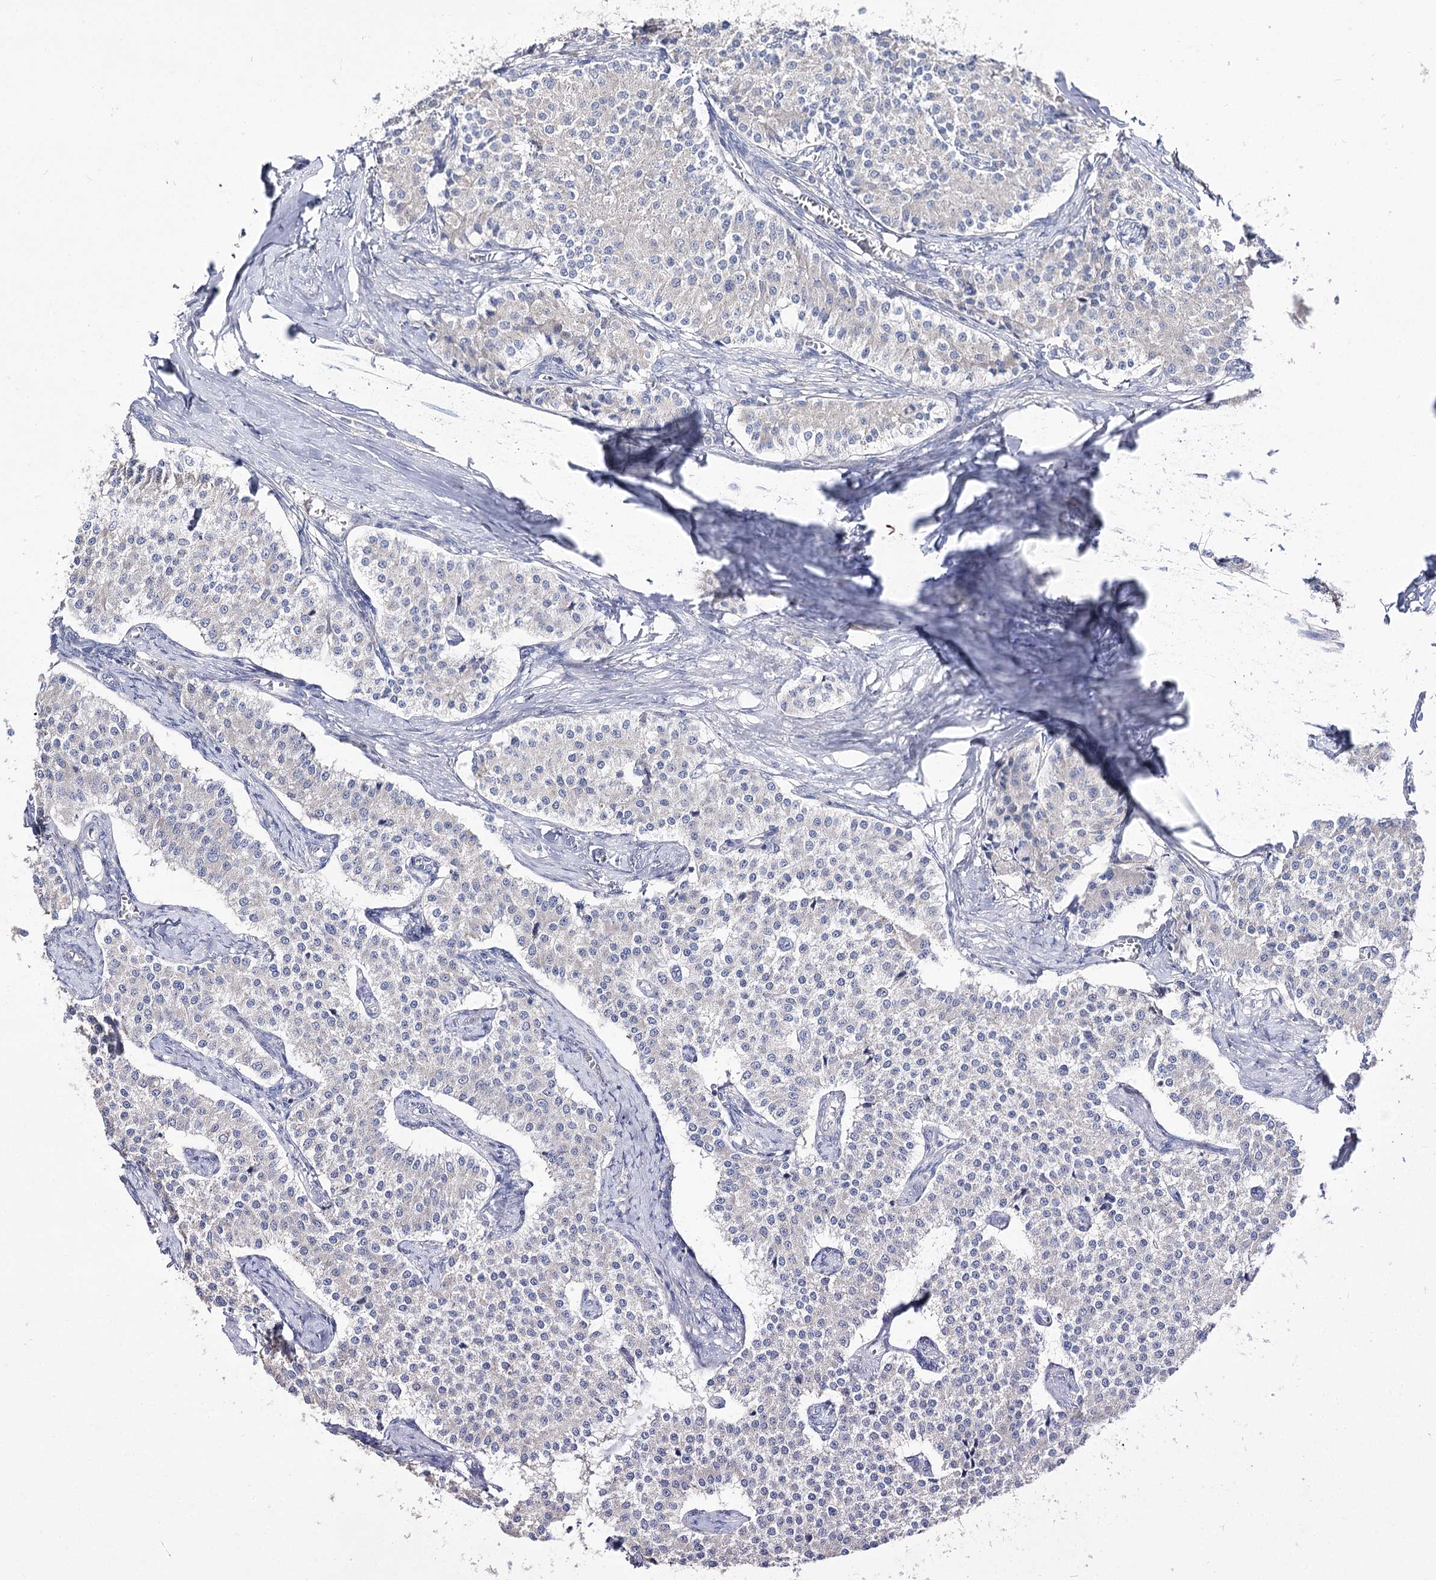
{"staining": {"intensity": "negative", "quantity": "none", "location": "none"}, "tissue": "carcinoid", "cell_type": "Tumor cells", "image_type": "cancer", "snomed": [{"axis": "morphology", "description": "Carcinoid, malignant, NOS"}, {"axis": "topography", "description": "Colon"}], "caption": "Human carcinoid stained for a protein using IHC exhibits no expression in tumor cells.", "gene": "NRAP", "patient": {"sex": "female", "age": 52}}